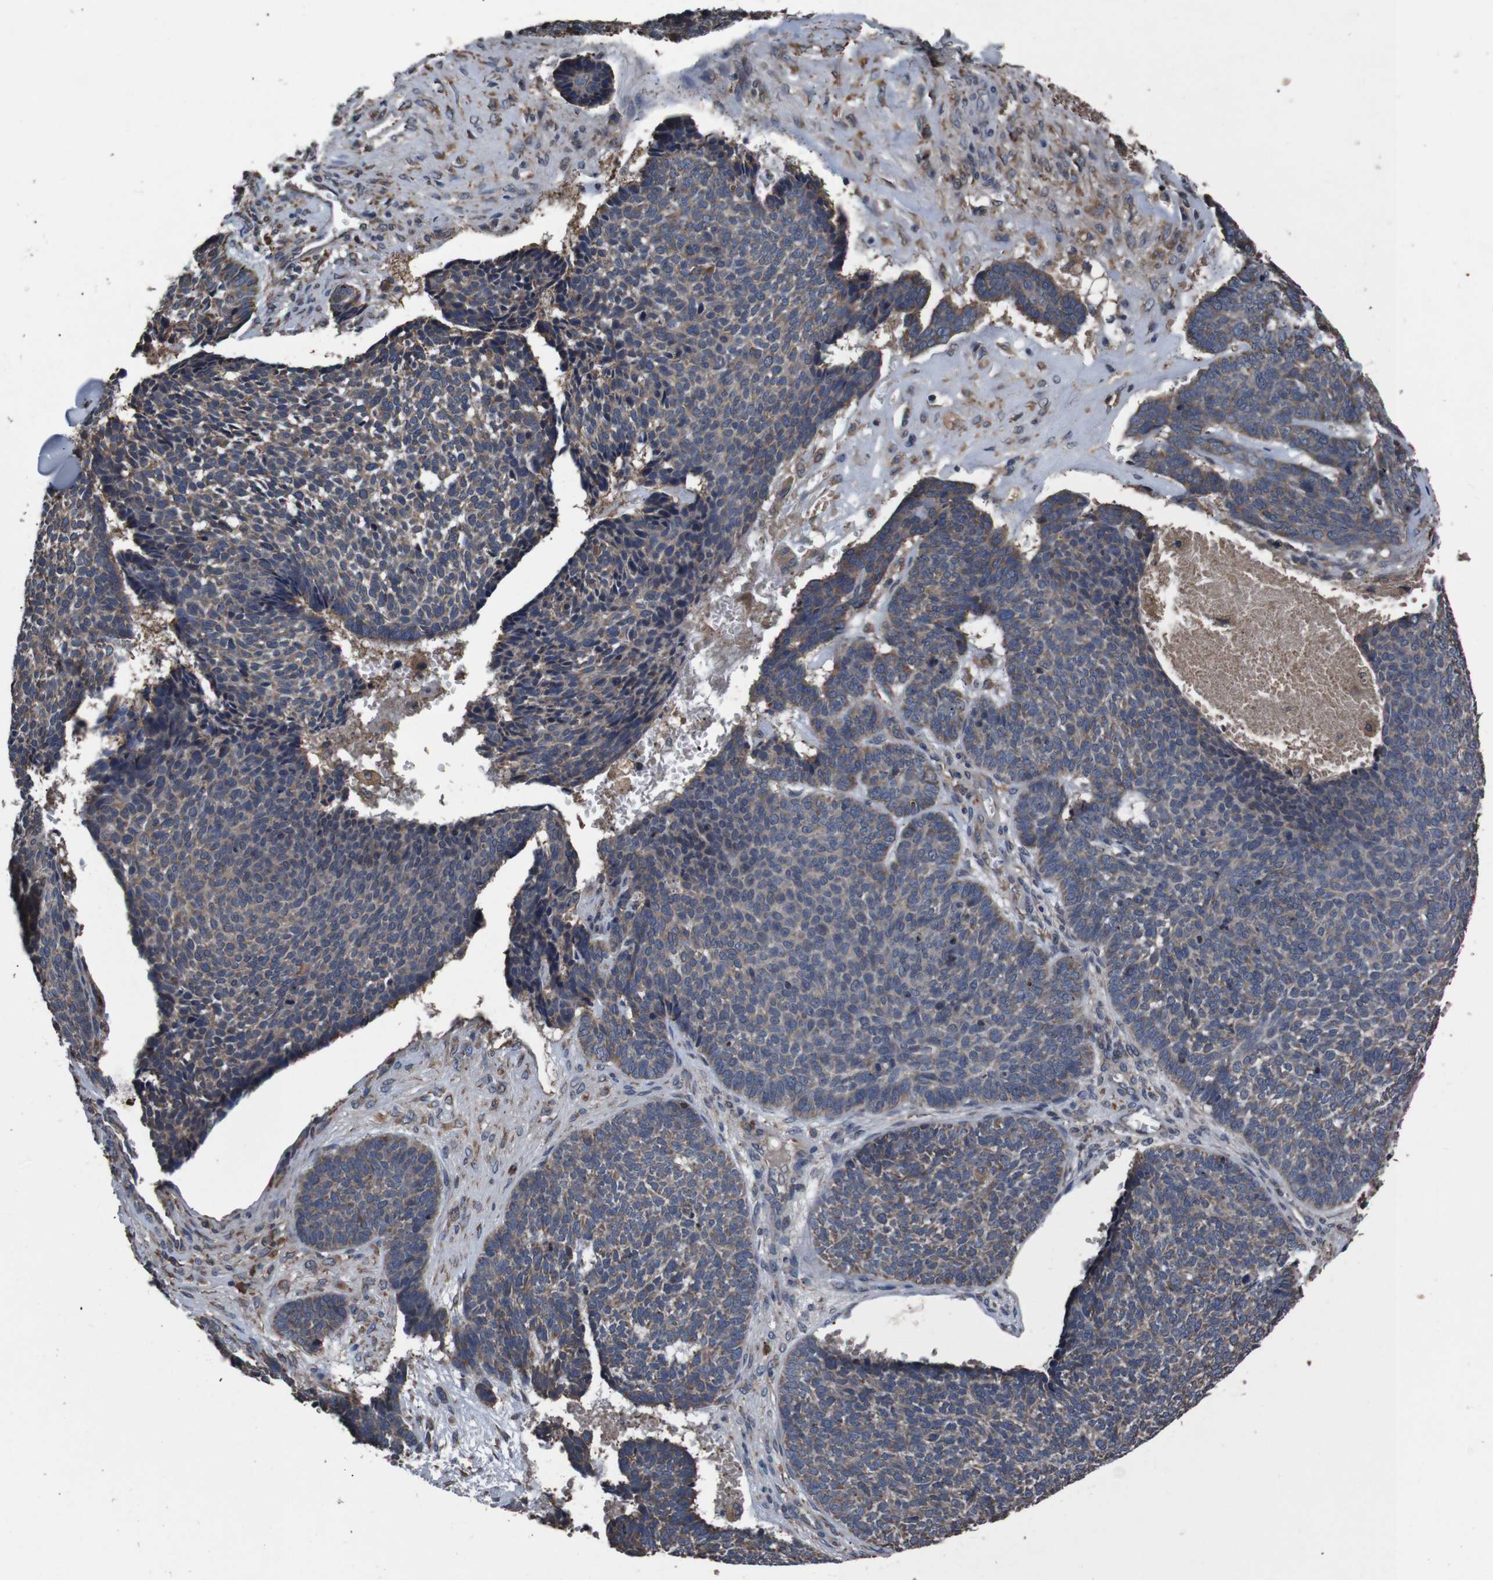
{"staining": {"intensity": "moderate", "quantity": ">75%", "location": "cytoplasmic/membranous"}, "tissue": "skin cancer", "cell_type": "Tumor cells", "image_type": "cancer", "snomed": [{"axis": "morphology", "description": "Basal cell carcinoma"}, {"axis": "topography", "description": "Skin"}], "caption": "A brown stain labels moderate cytoplasmic/membranous staining of a protein in human skin cancer tumor cells. (DAB (3,3'-diaminobenzidine) IHC, brown staining for protein, blue staining for nuclei).", "gene": "SIGMAR1", "patient": {"sex": "male", "age": 84}}